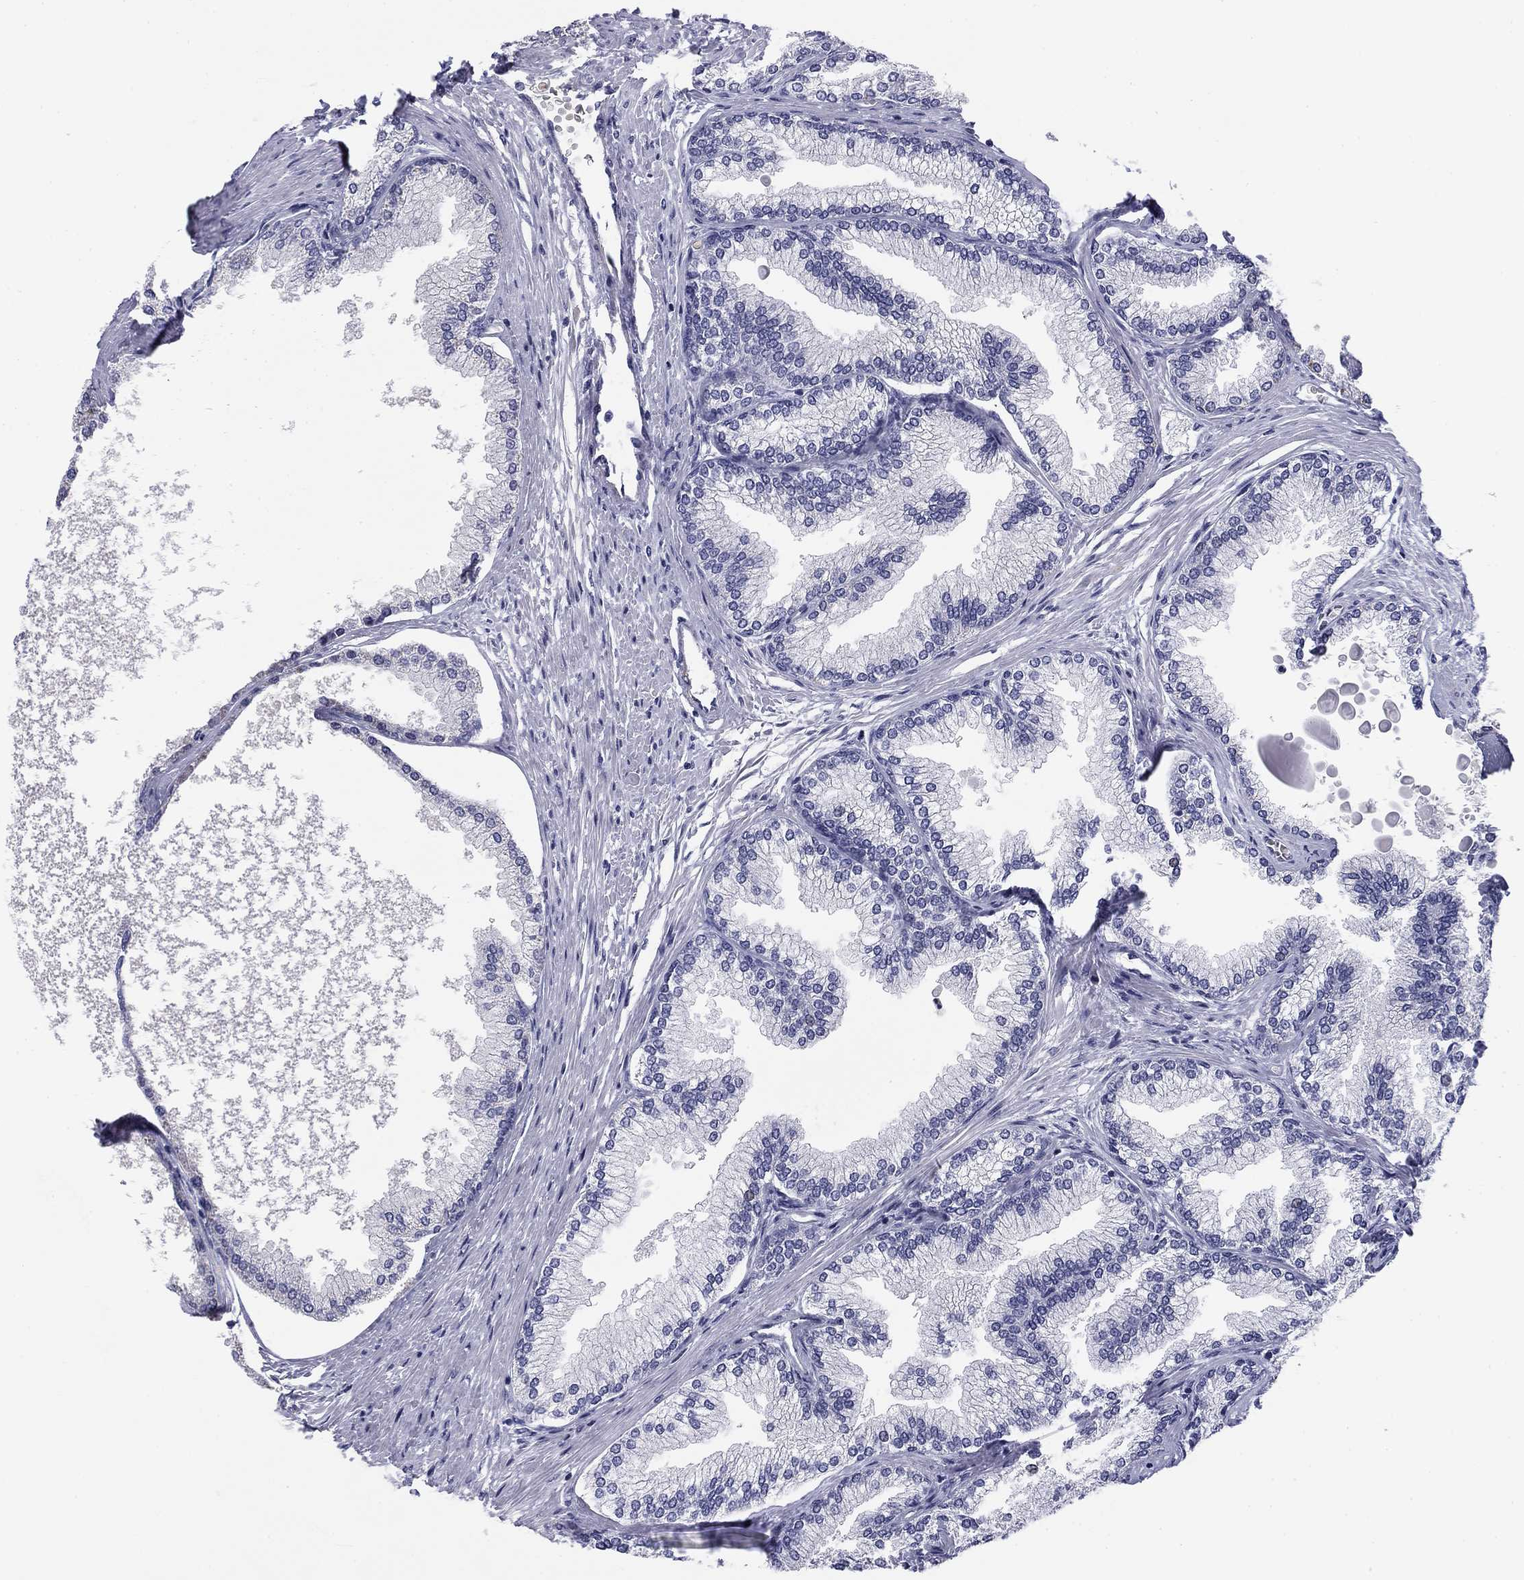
{"staining": {"intensity": "negative", "quantity": "none", "location": "none"}, "tissue": "prostate", "cell_type": "Glandular cells", "image_type": "normal", "snomed": [{"axis": "morphology", "description": "Normal tissue, NOS"}, {"axis": "topography", "description": "Prostate"}], "caption": "Prostate stained for a protein using IHC shows no staining glandular cells.", "gene": "PRPH", "patient": {"sex": "male", "age": 72}}